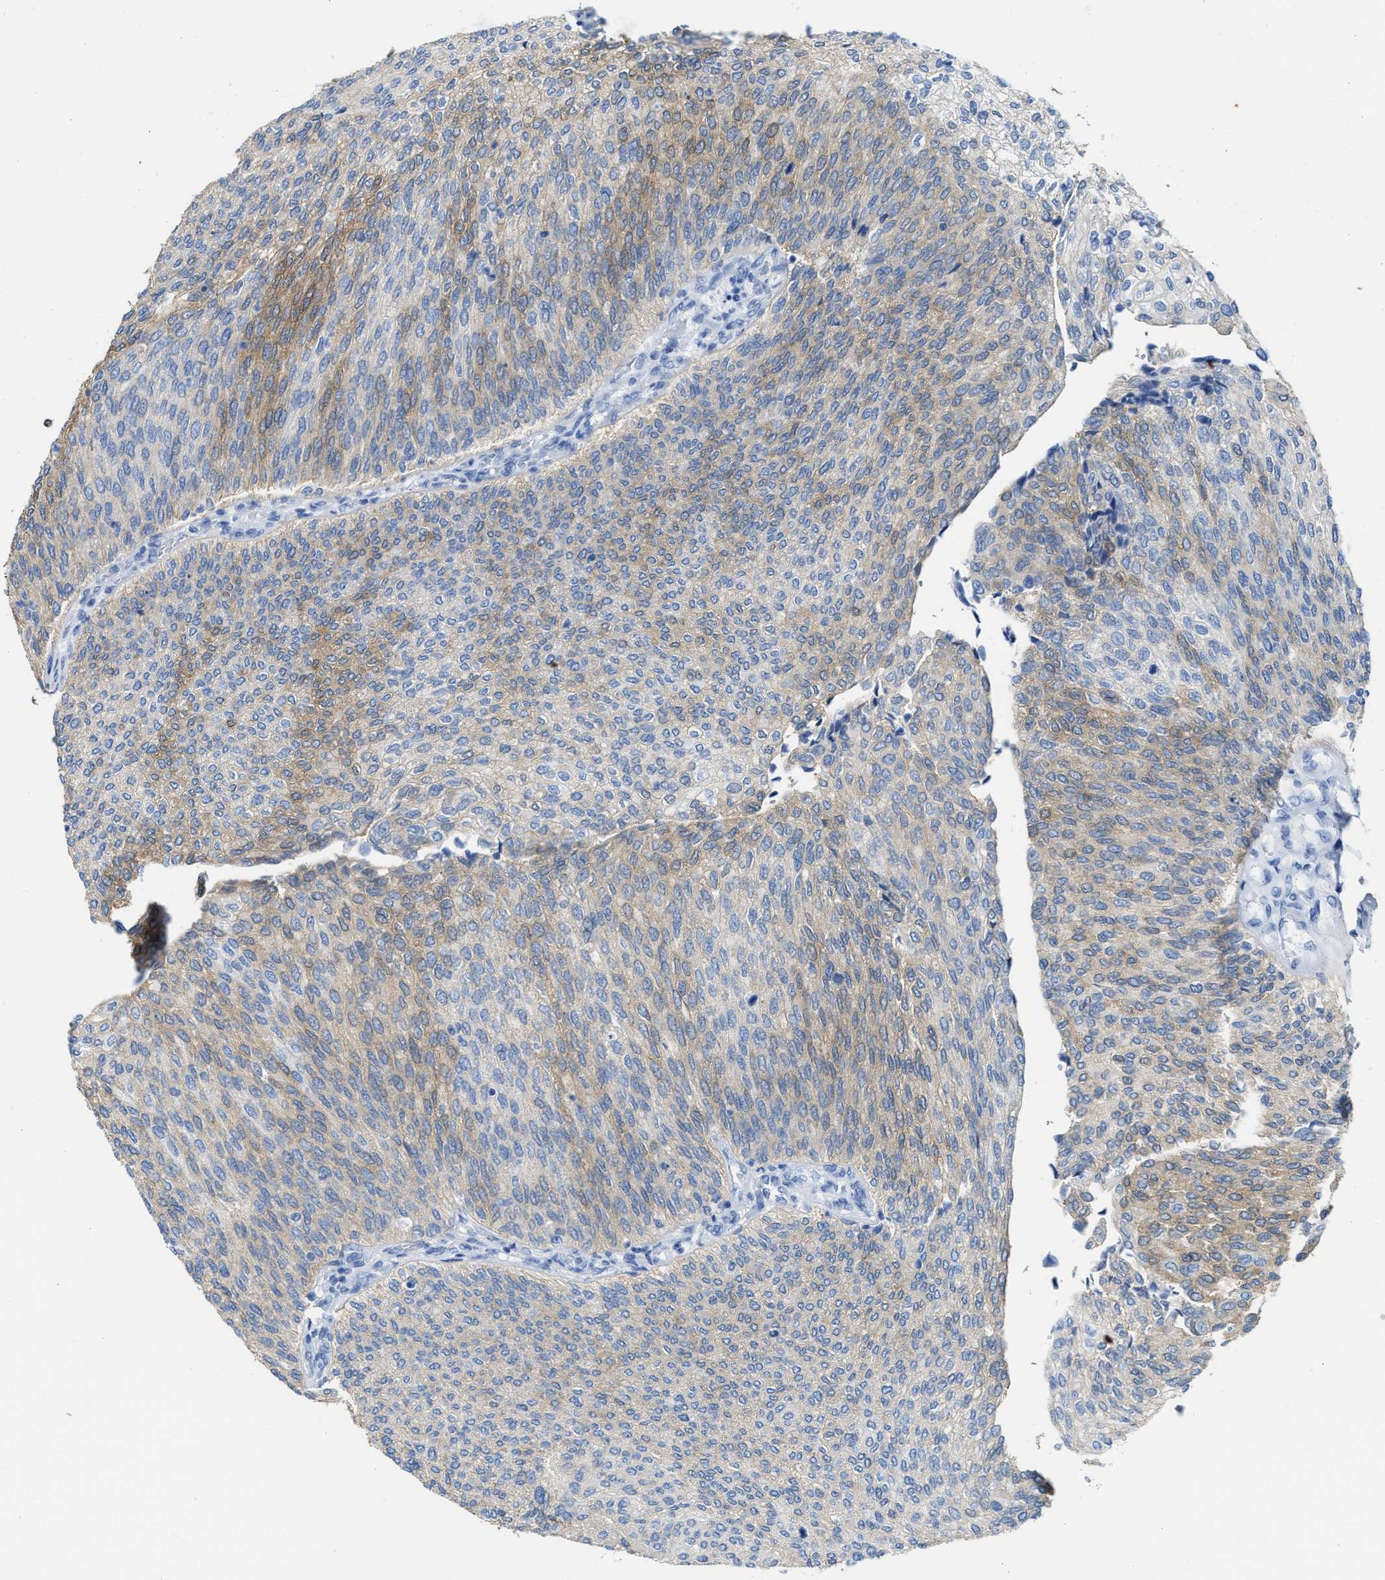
{"staining": {"intensity": "weak", "quantity": "25%-75%", "location": "cytoplasmic/membranous"}, "tissue": "urothelial cancer", "cell_type": "Tumor cells", "image_type": "cancer", "snomed": [{"axis": "morphology", "description": "Urothelial carcinoma, Low grade"}, {"axis": "topography", "description": "Urinary bladder"}], "caption": "Human urothelial carcinoma (low-grade) stained with a protein marker reveals weak staining in tumor cells.", "gene": "ASS1", "patient": {"sex": "female", "age": 79}}